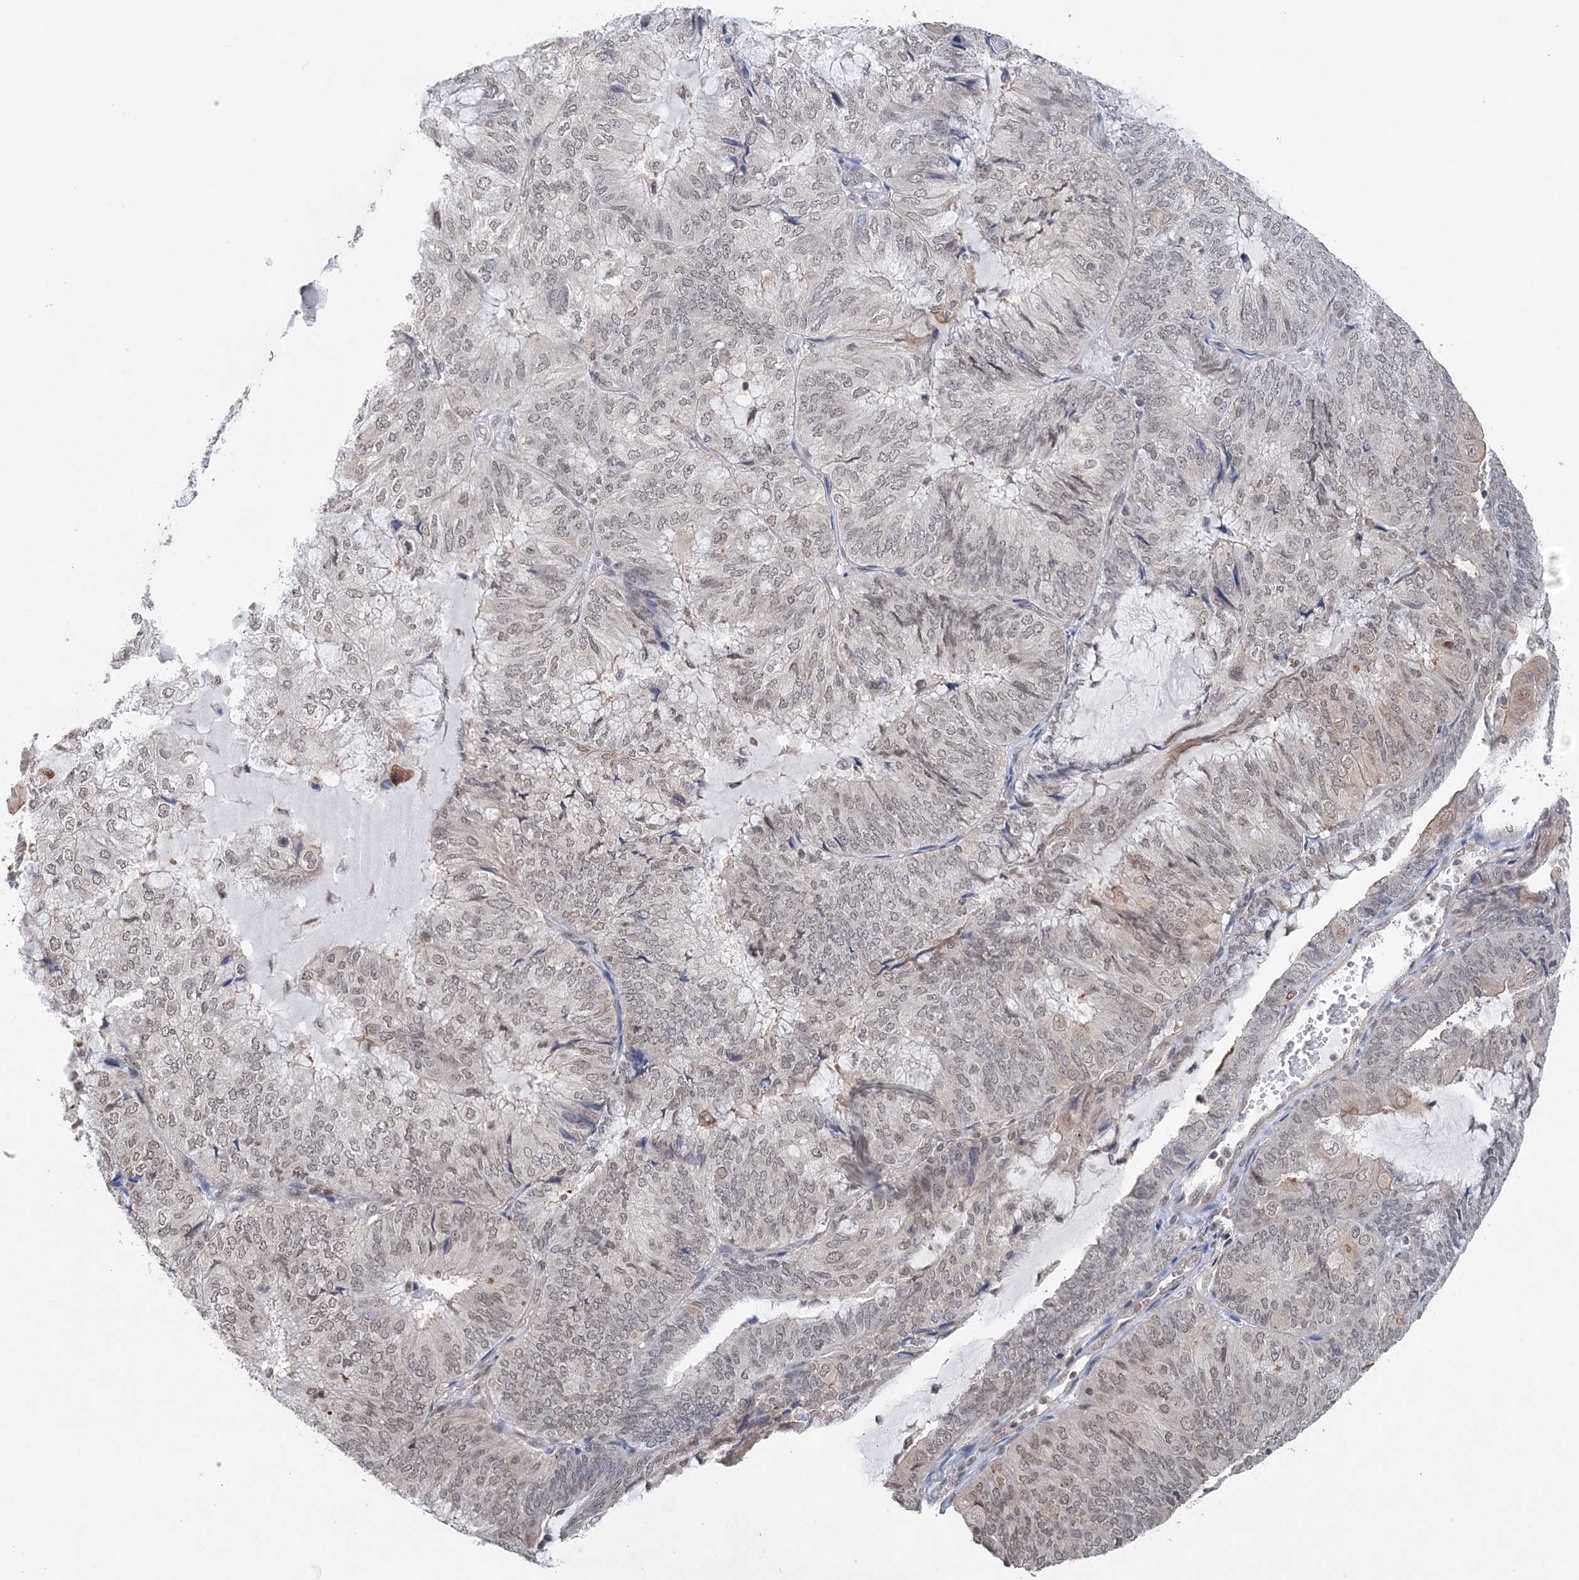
{"staining": {"intensity": "weak", "quantity": "25%-75%", "location": "cytoplasmic/membranous,nuclear"}, "tissue": "endometrial cancer", "cell_type": "Tumor cells", "image_type": "cancer", "snomed": [{"axis": "morphology", "description": "Adenocarcinoma, NOS"}, {"axis": "topography", "description": "Endometrium"}], "caption": "Adenocarcinoma (endometrial) stained with DAB immunohistochemistry (IHC) displays low levels of weak cytoplasmic/membranous and nuclear positivity in about 25%-75% of tumor cells.", "gene": "CCDC152", "patient": {"sex": "female", "age": 81}}